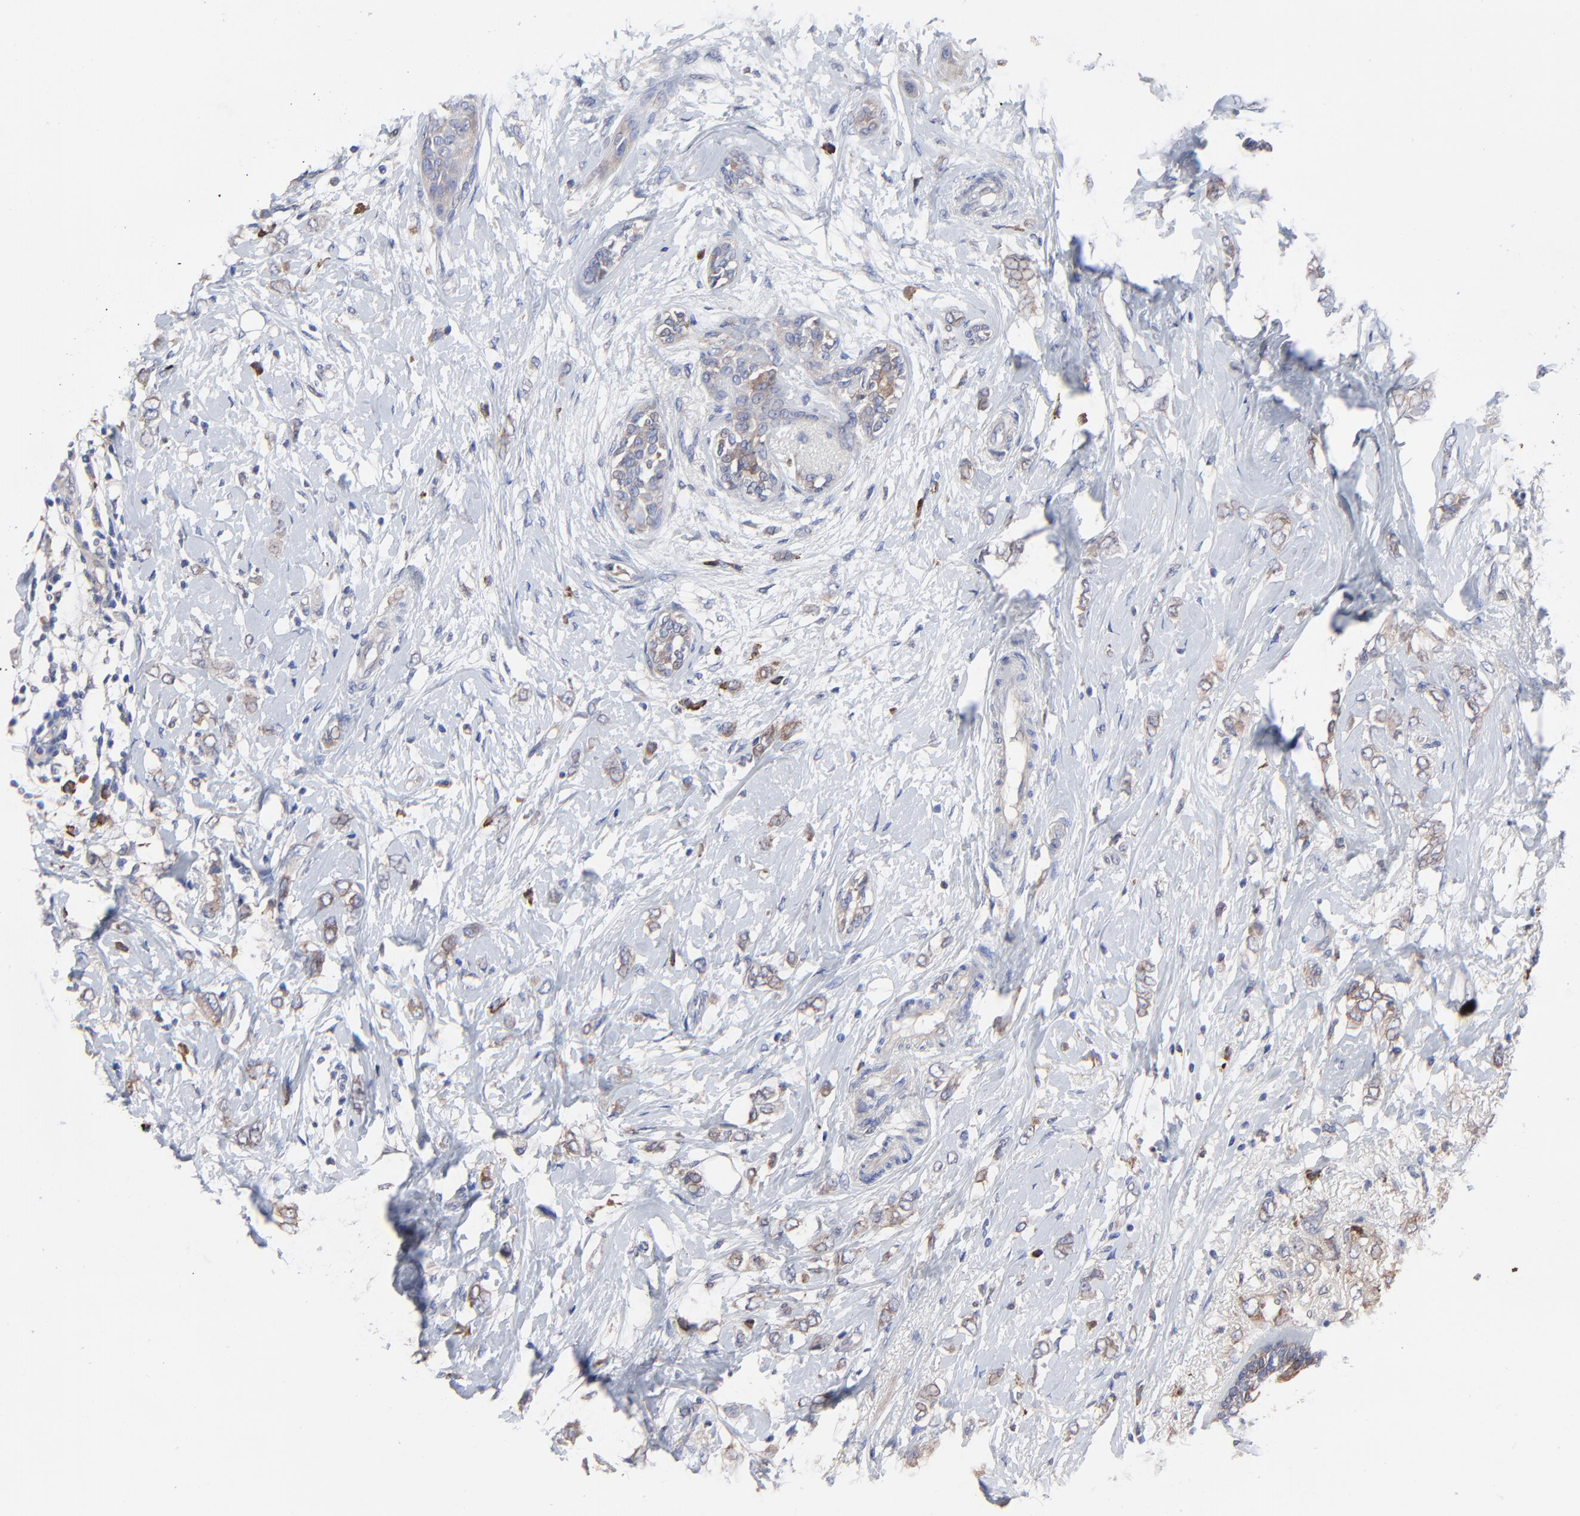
{"staining": {"intensity": "moderate", "quantity": ">75%", "location": "cytoplasmic/membranous"}, "tissue": "breast cancer", "cell_type": "Tumor cells", "image_type": "cancer", "snomed": [{"axis": "morphology", "description": "Normal tissue, NOS"}, {"axis": "morphology", "description": "Lobular carcinoma"}, {"axis": "topography", "description": "Breast"}], "caption": "Approximately >75% of tumor cells in human breast cancer (lobular carcinoma) display moderate cytoplasmic/membranous protein positivity as visualized by brown immunohistochemical staining.", "gene": "PPFIBP2", "patient": {"sex": "female", "age": 47}}